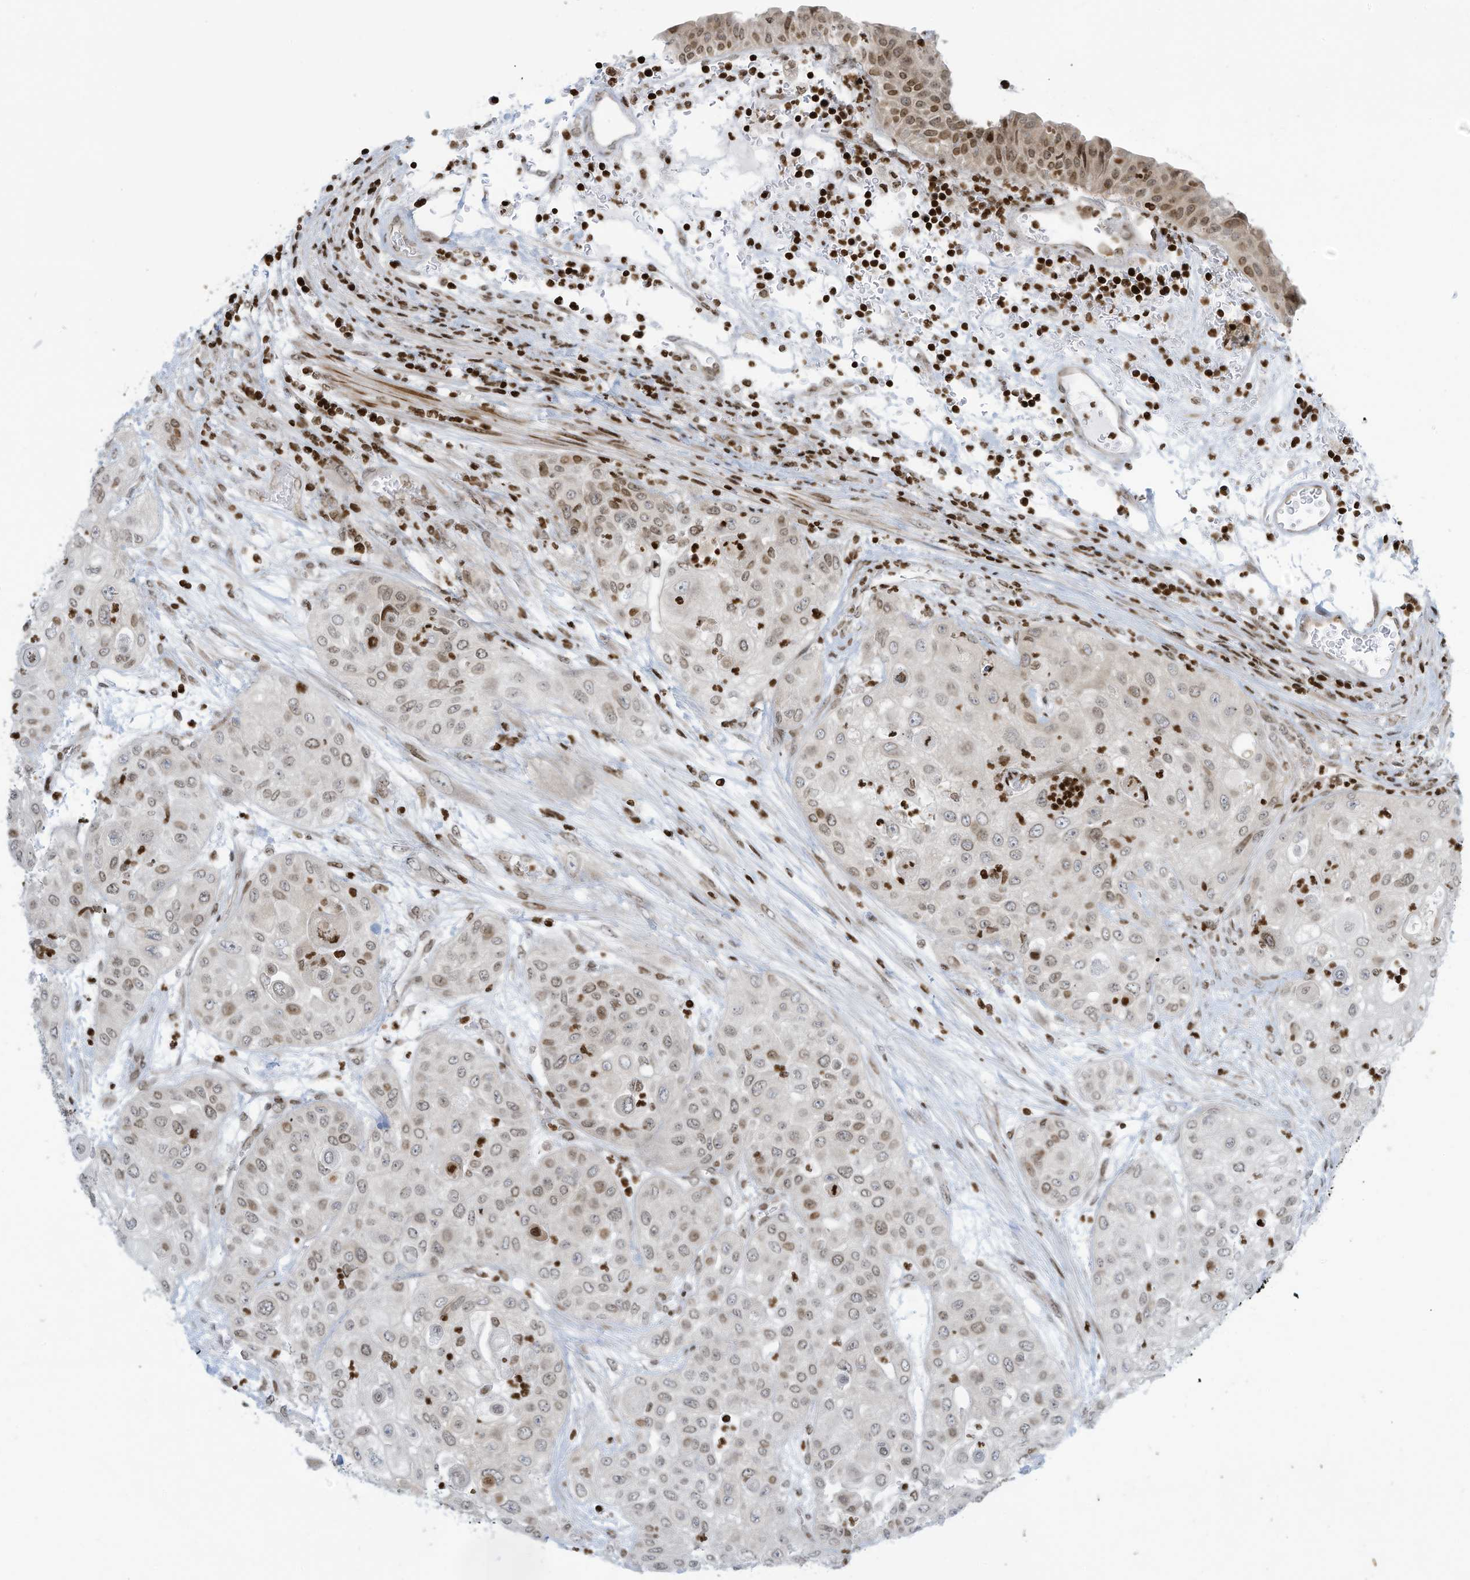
{"staining": {"intensity": "weak", "quantity": "25%-75%", "location": "nuclear"}, "tissue": "urothelial cancer", "cell_type": "Tumor cells", "image_type": "cancer", "snomed": [{"axis": "morphology", "description": "Urothelial carcinoma, High grade"}, {"axis": "topography", "description": "Urinary bladder"}], "caption": "There is low levels of weak nuclear staining in tumor cells of urothelial cancer, as demonstrated by immunohistochemical staining (brown color).", "gene": "ADI1", "patient": {"sex": "female", "age": 79}}